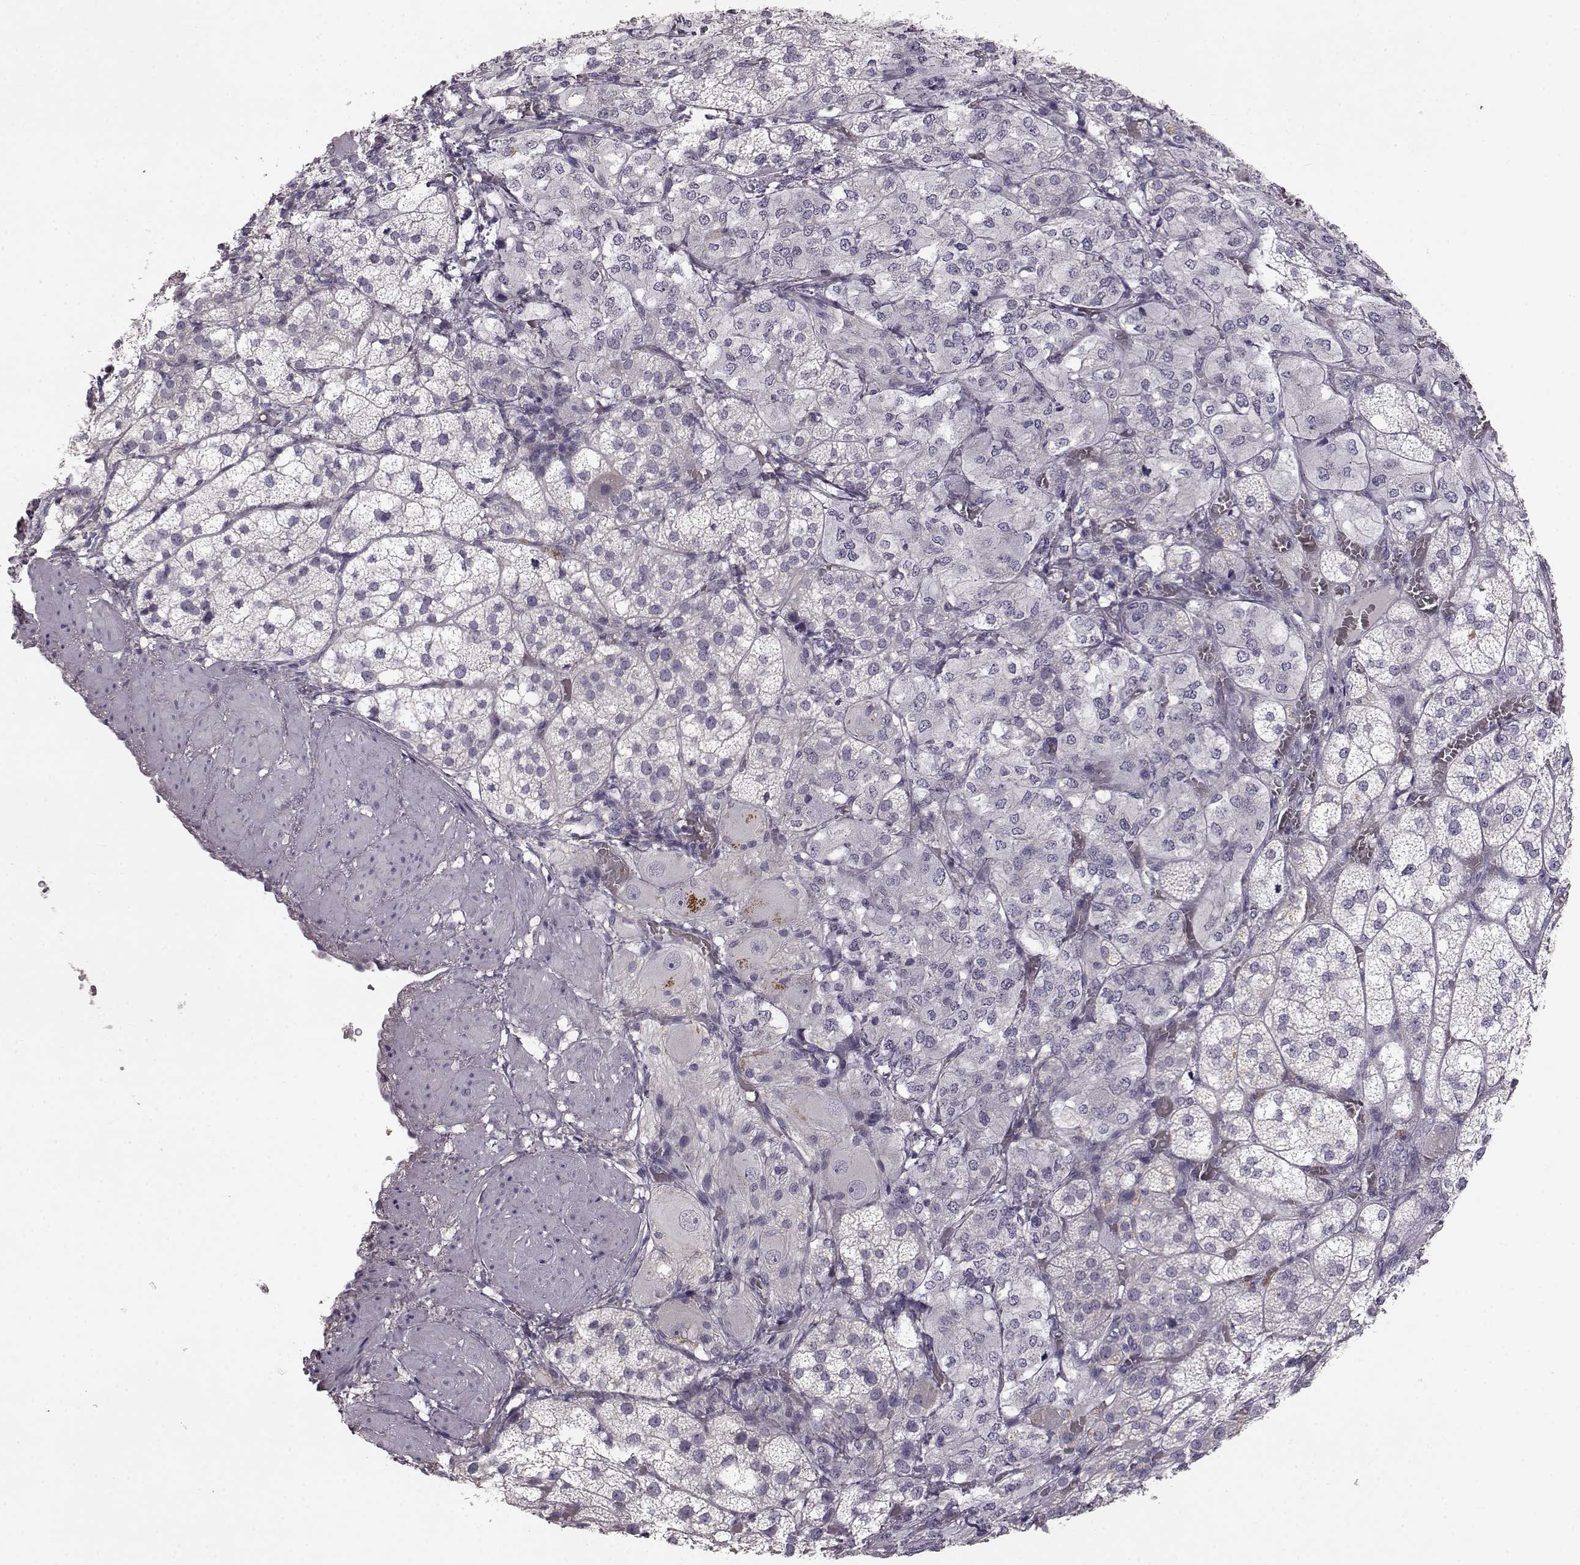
{"staining": {"intensity": "weak", "quantity": "<25%", "location": "cytoplasmic/membranous"}, "tissue": "adrenal gland", "cell_type": "Glandular cells", "image_type": "normal", "snomed": [{"axis": "morphology", "description": "Normal tissue, NOS"}, {"axis": "topography", "description": "Adrenal gland"}], "caption": "High power microscopy micrograph of an immunohistochemistry image of benign adrenal gland, revealing no significant expression in glandular cells.", "gene": "SPAG17", "patient": {"sex": "female", "age": 60}}